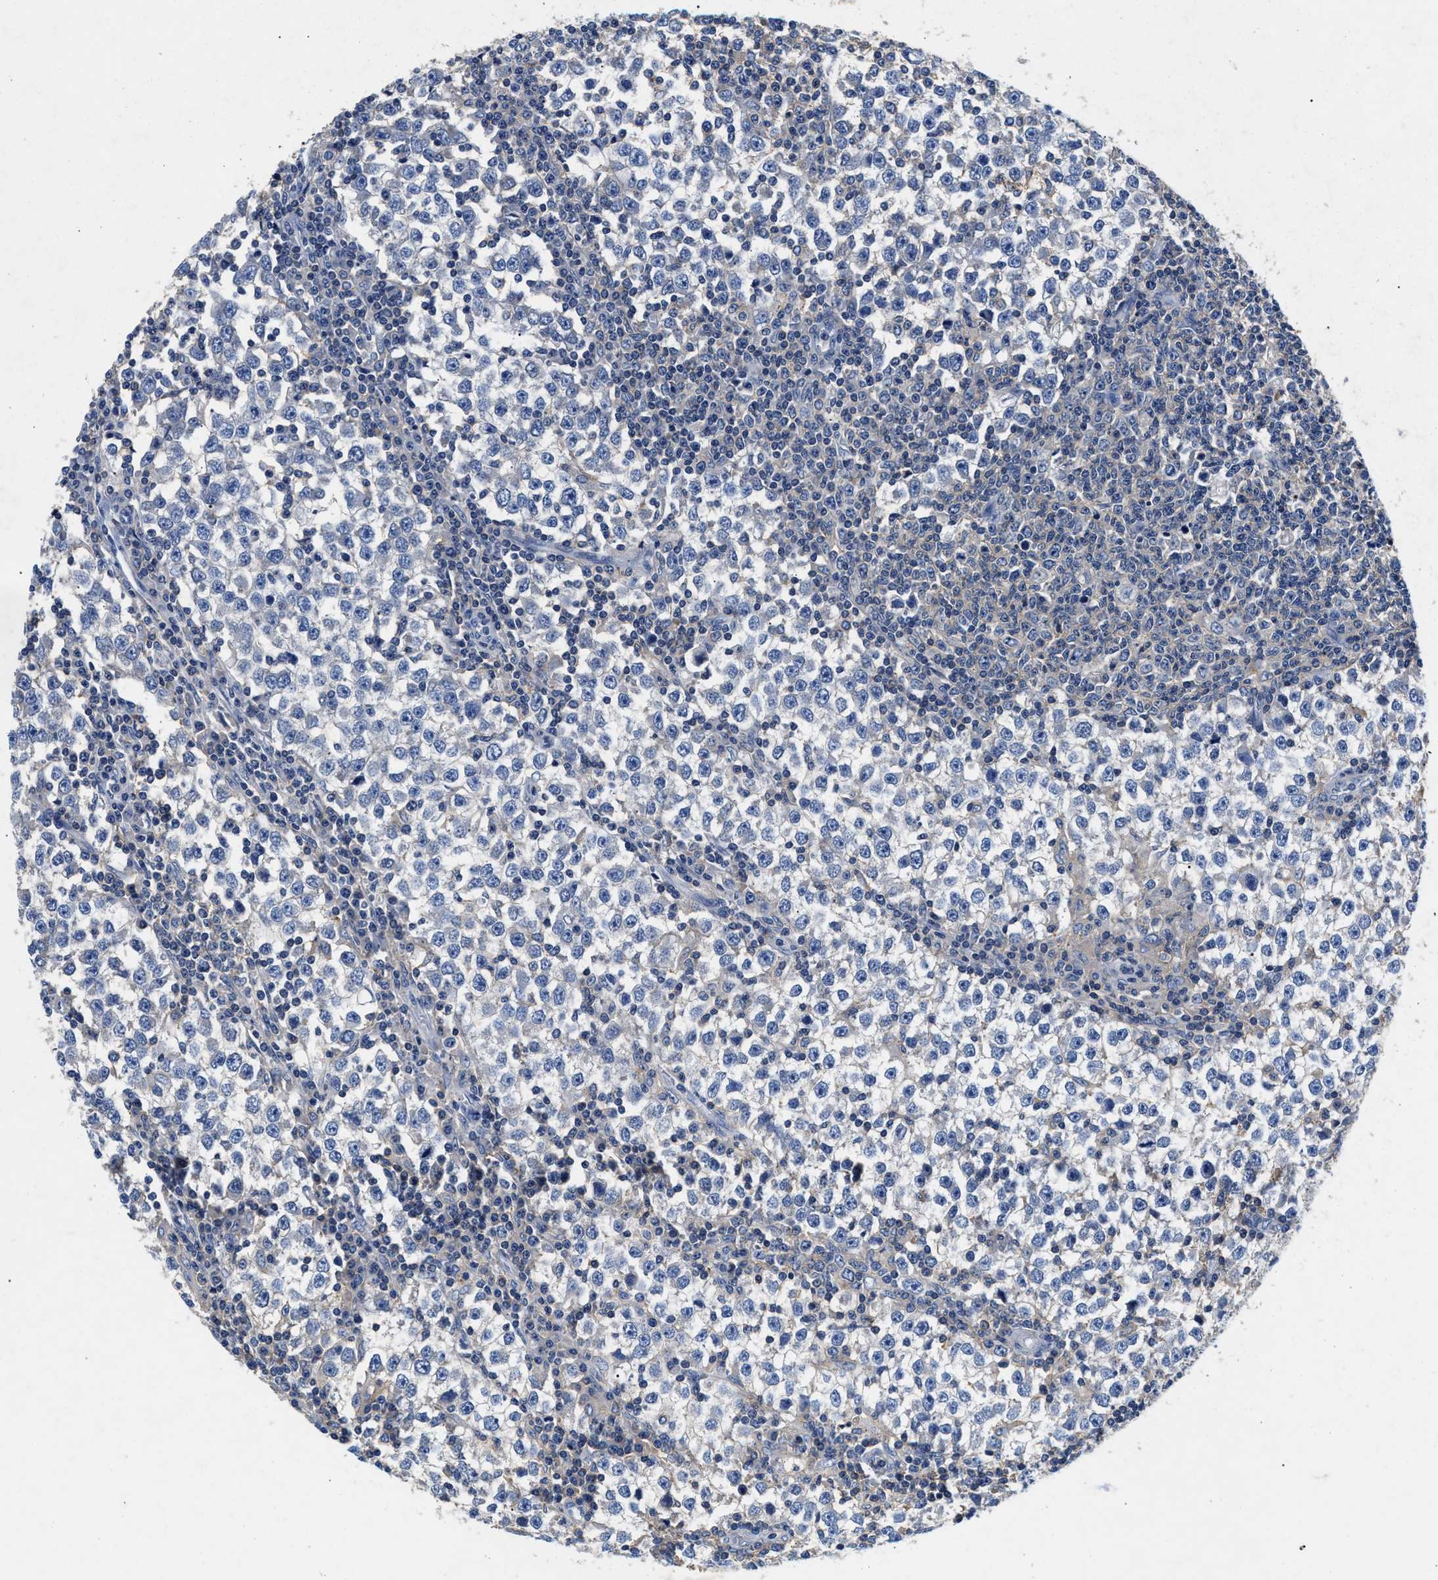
{"staining": {"intensity": "negative", "quantity": "none", "location": "none"}, "tissue": "testis cancer", "cell_type": "Tumor cells", "image_type": "cancer", "snomed": [{"axis": "morphology", "description": "Seminoma, NOS"}, {"axis": "topography", "description": "Testis"}], "caption": "Immunohistochemistry (IHC) of seminoma (testis) displays no staining in tumor cells.", "gene": "GNAI3", "patient": {"sex": "male", "age": 65}}